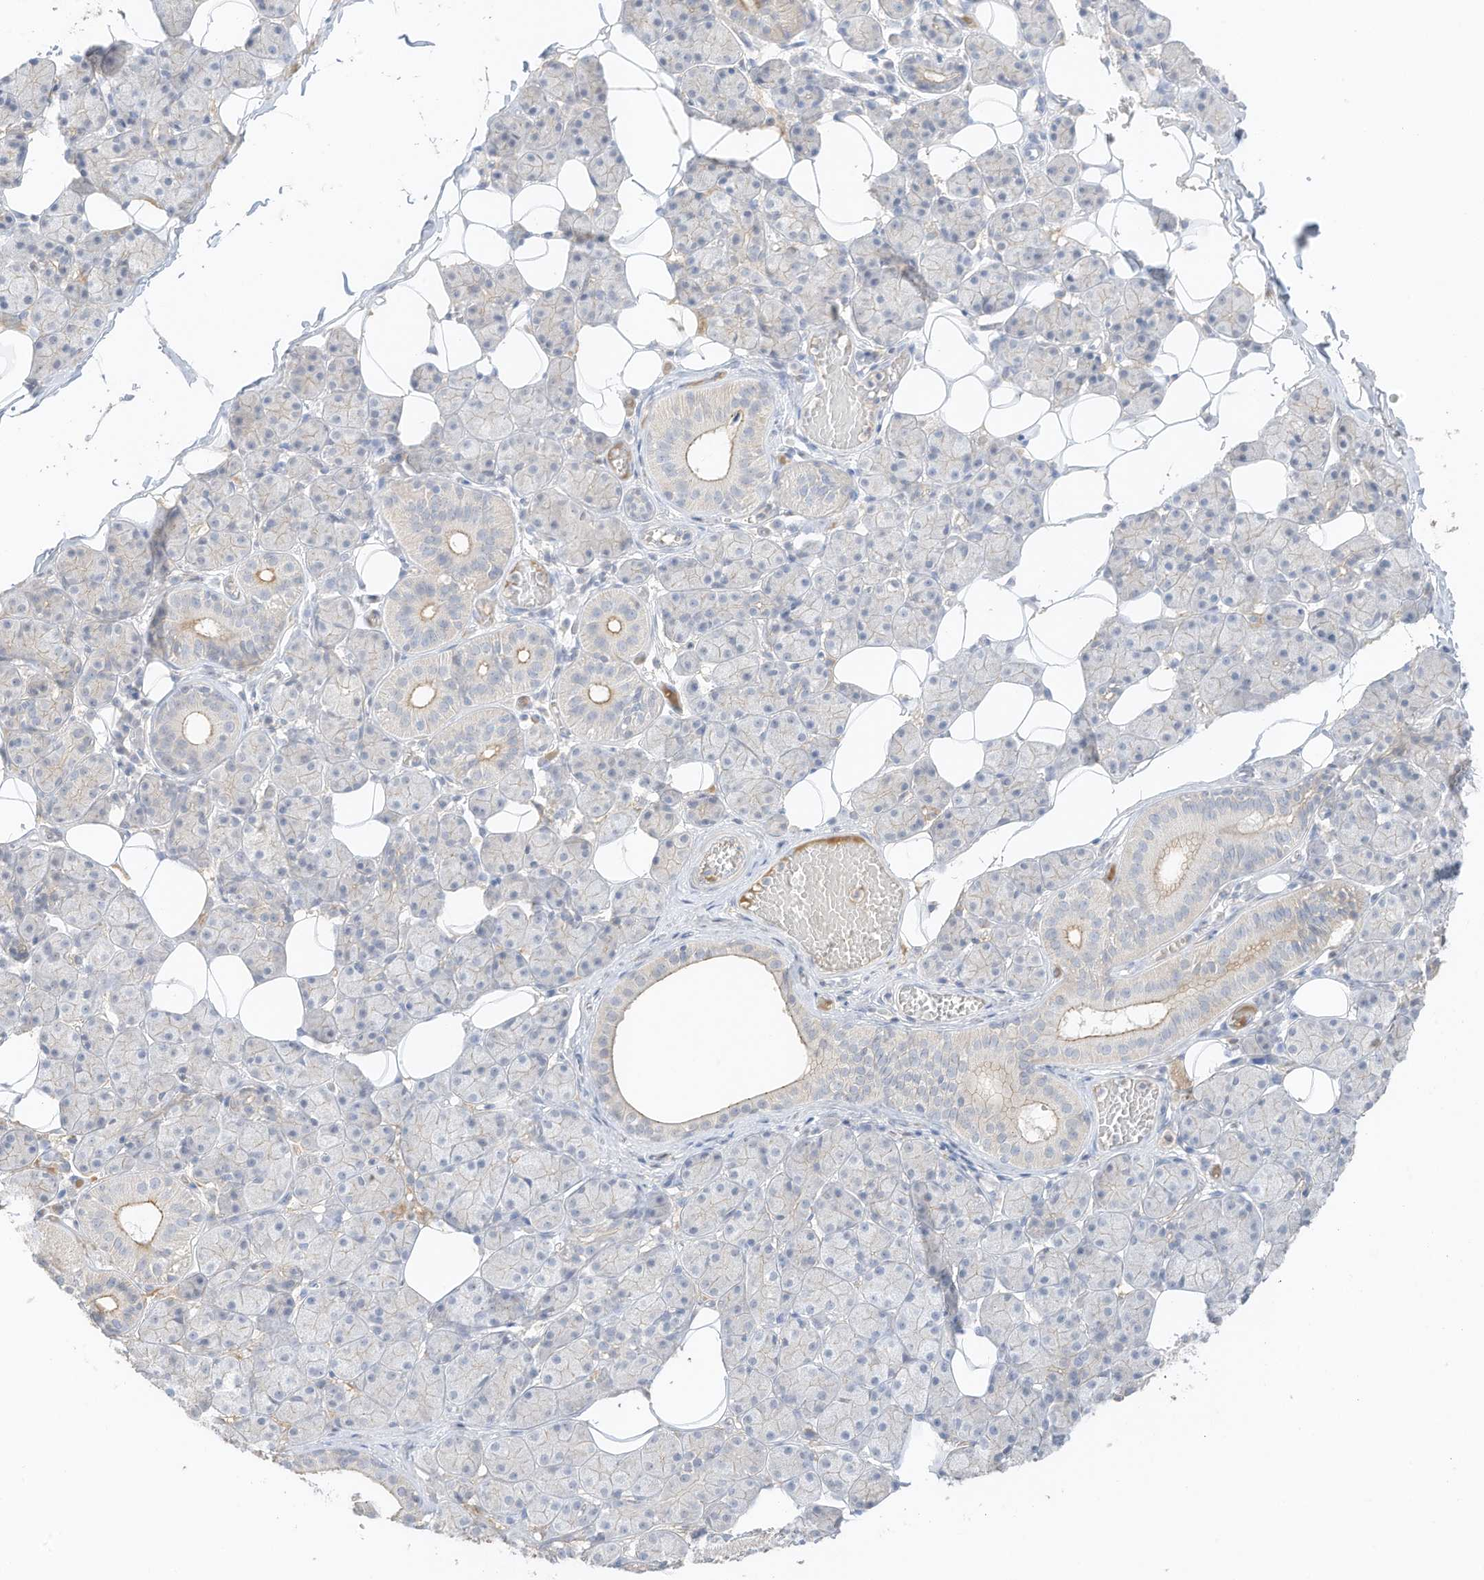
{"staining": {"intensity": "weak", "quantity": "<25%", "location": "cytoplasmic/membranous"}, "tissue": "salivary gland", "cell_type": "Glandular cells", "image_type": "normal", "snomed": [{"axis": "morphology", "description": "Normal tissue, NOS"}, {"axis": "topography", "description": "Salivary gland"}], "caption": "Immunohistochemistry of benign salivary gland exhibits no positivity in glandular cells. (DAB (3,3'-diaminobenzidine) immunohistochemistry (IHC) with hematoxylin counter stain).", "gene": "ZBTB41", "patient": {"sex": "female", "age": 33}}